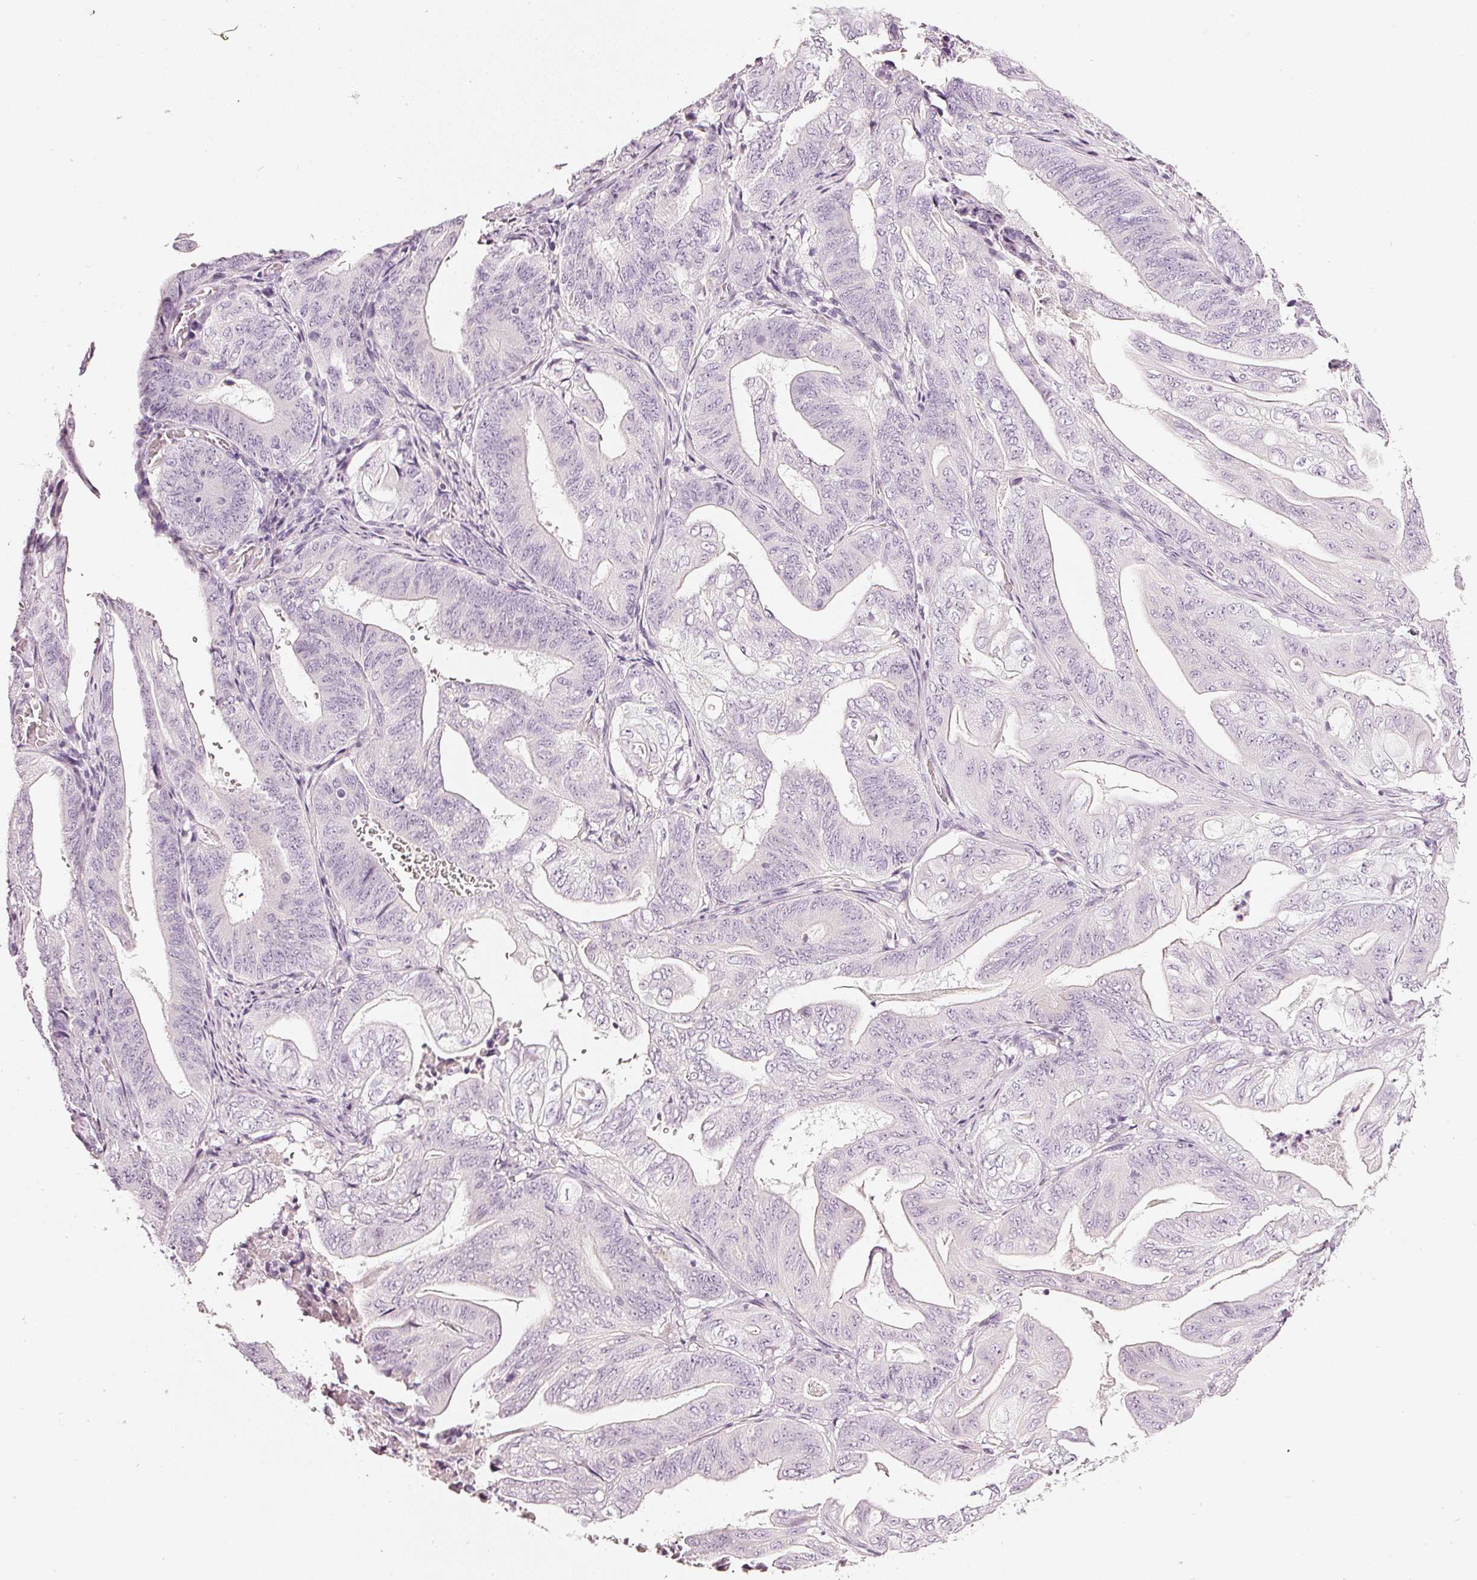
{"staining": {"intensity": "negative", "quantity": "none", "location": "none"}, "tissue": "stomach cancer", "cell_type": "Tumor cells", "image_type": "cancer", "snomed": [{"axis": "morphology", "description": "Adenocarcinoma, NOS"}, {"axis": "topography", "description": "Stomach"}], "caption": "The IHC image has no significant staining in tumor cells of adenocarcinoma (stomach) tissue.", "gene": "CNP", "patient": {"sex": "female", "age": 73}}